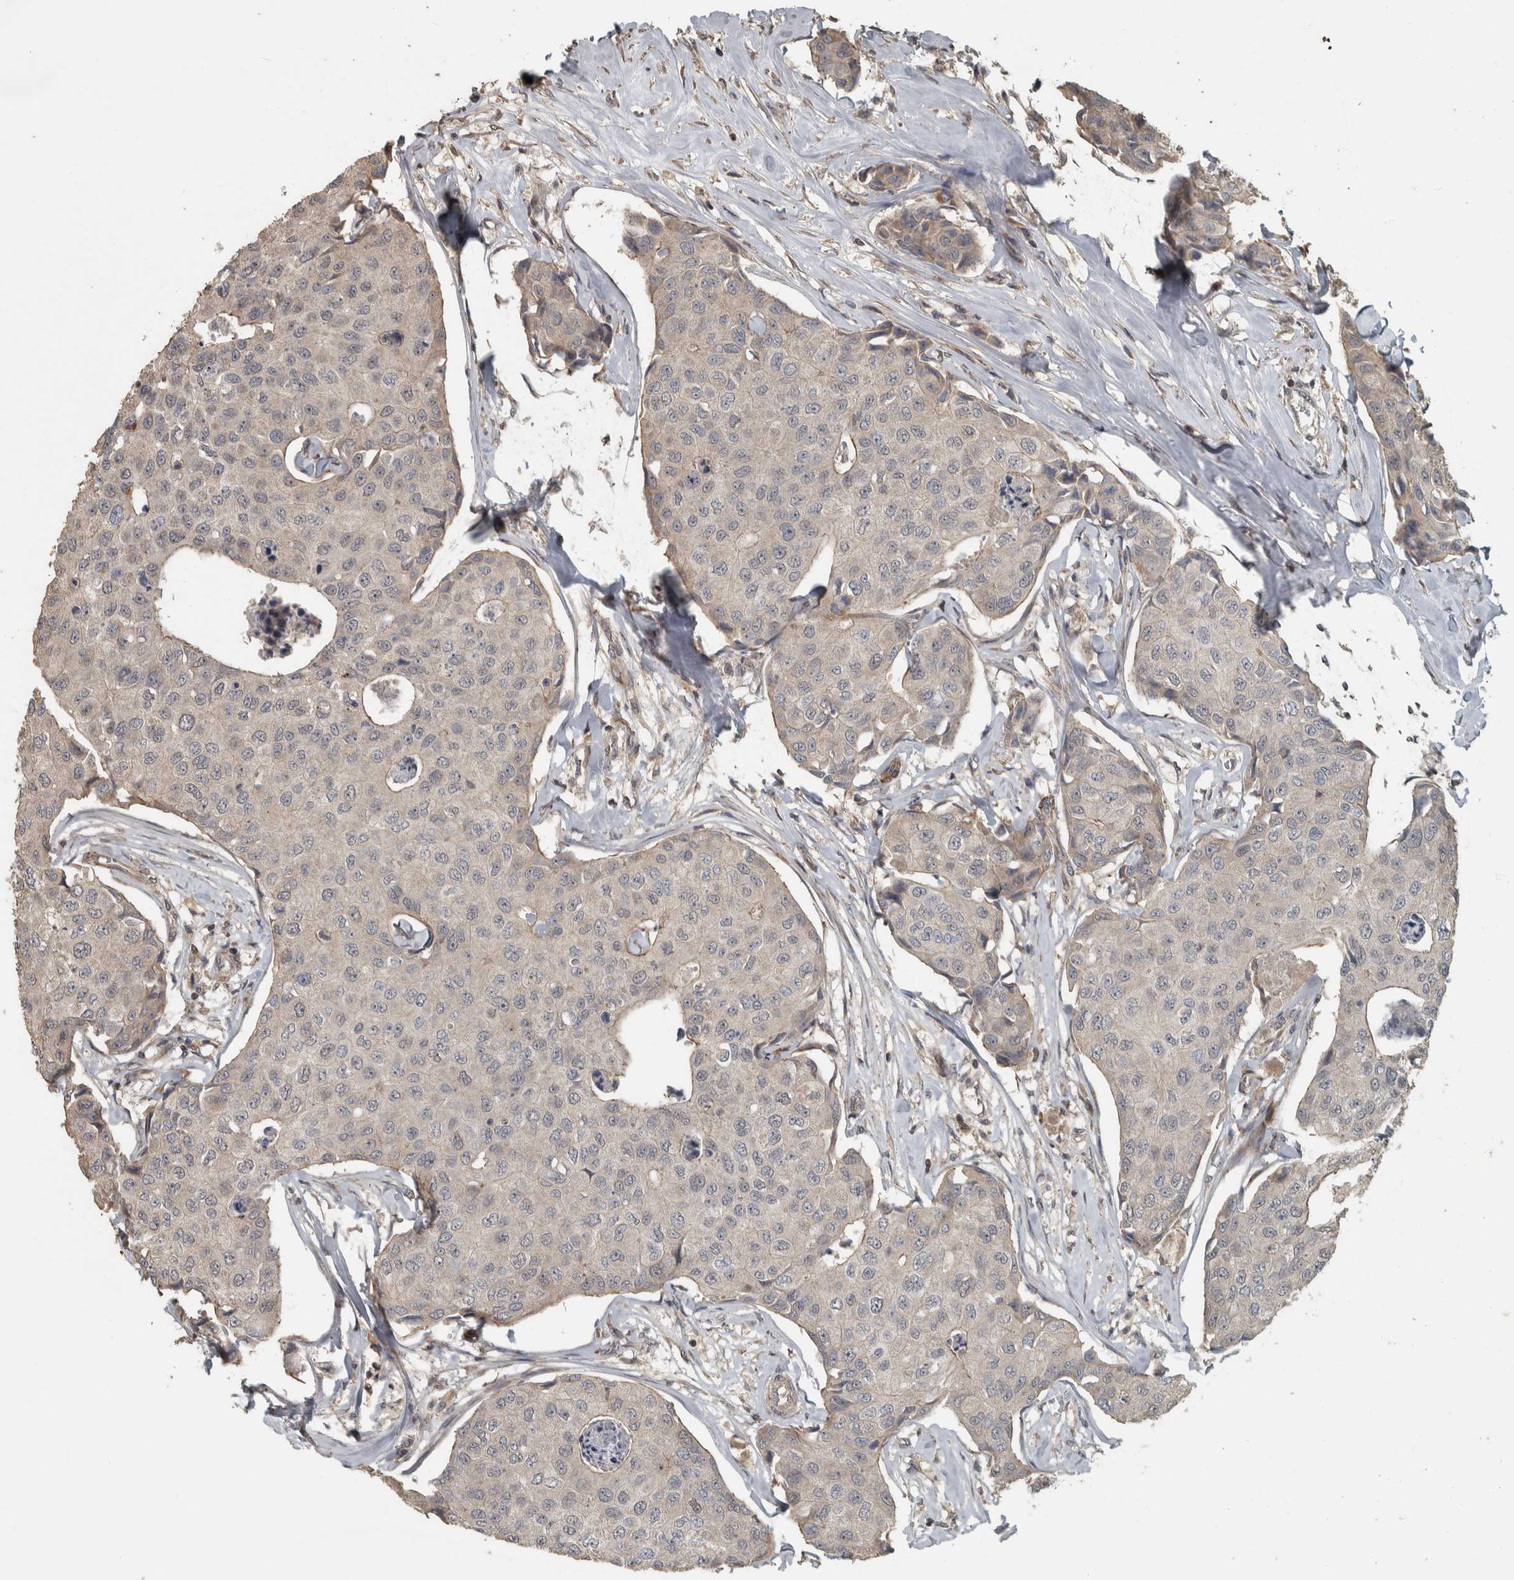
{"staining": {"intensity": "weak", "quantity": "<25%", "location": "cytoplasmic/membranous"}, "tissue": "breast cancer", "cell_type": "Tumor cells", "image_type": "cancer", "snomed": [{"axis": "morphology", "description": "Duct carcinoma"}, {"axis": "topography", "description": "Breast"}], "caption": "High magnification brightfield microscopy of breast invasive ductal carcinoma stained with DAB (brown) and counterstained with hematoxylin (blue): tumor cells show no significant positivity.", "gene": "ERAL1", "patient": {"sex": "female", "age": 80}}